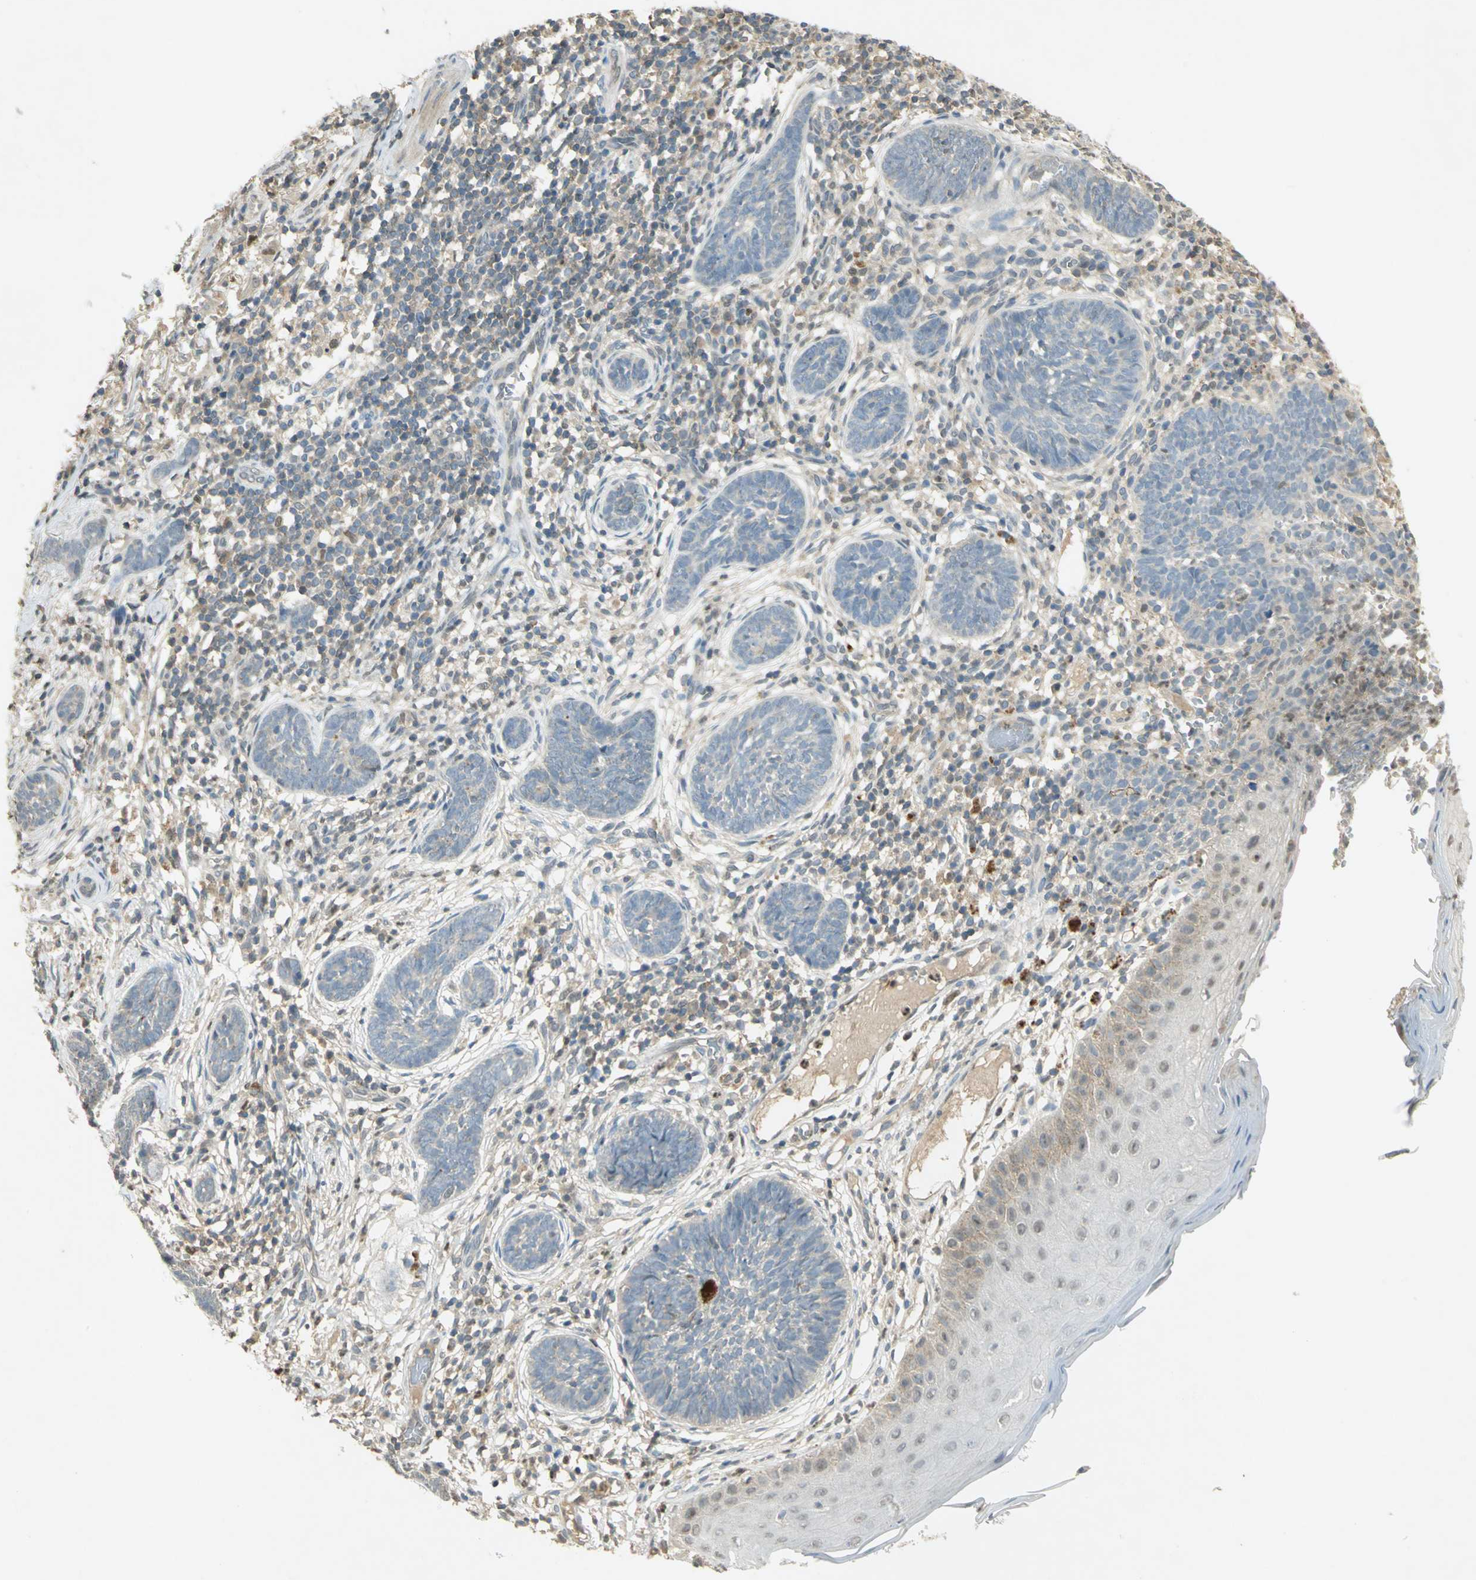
{"staining": {"intensity": "weak", "quantity": "<25%", "location": "nuclear"}, "tissue": "skin cancer", "cell_type": "Tumor cells", "image_type": "cancer", "snomed": [{"axis": "morphology", "description": "Normal tissue, NOS"}, {"axis": "morphology", "description": "Basal cell carcinoma"}, {"axis": "topography", "description": "Skin"}], "caption": "Immunohistochemical staining of human skin cancer (basal cell carcinoma) demonstrates no significant staining in tumor cells.", "gene": "BIRC2", "patient": {"sex": "male", "age": 87}}